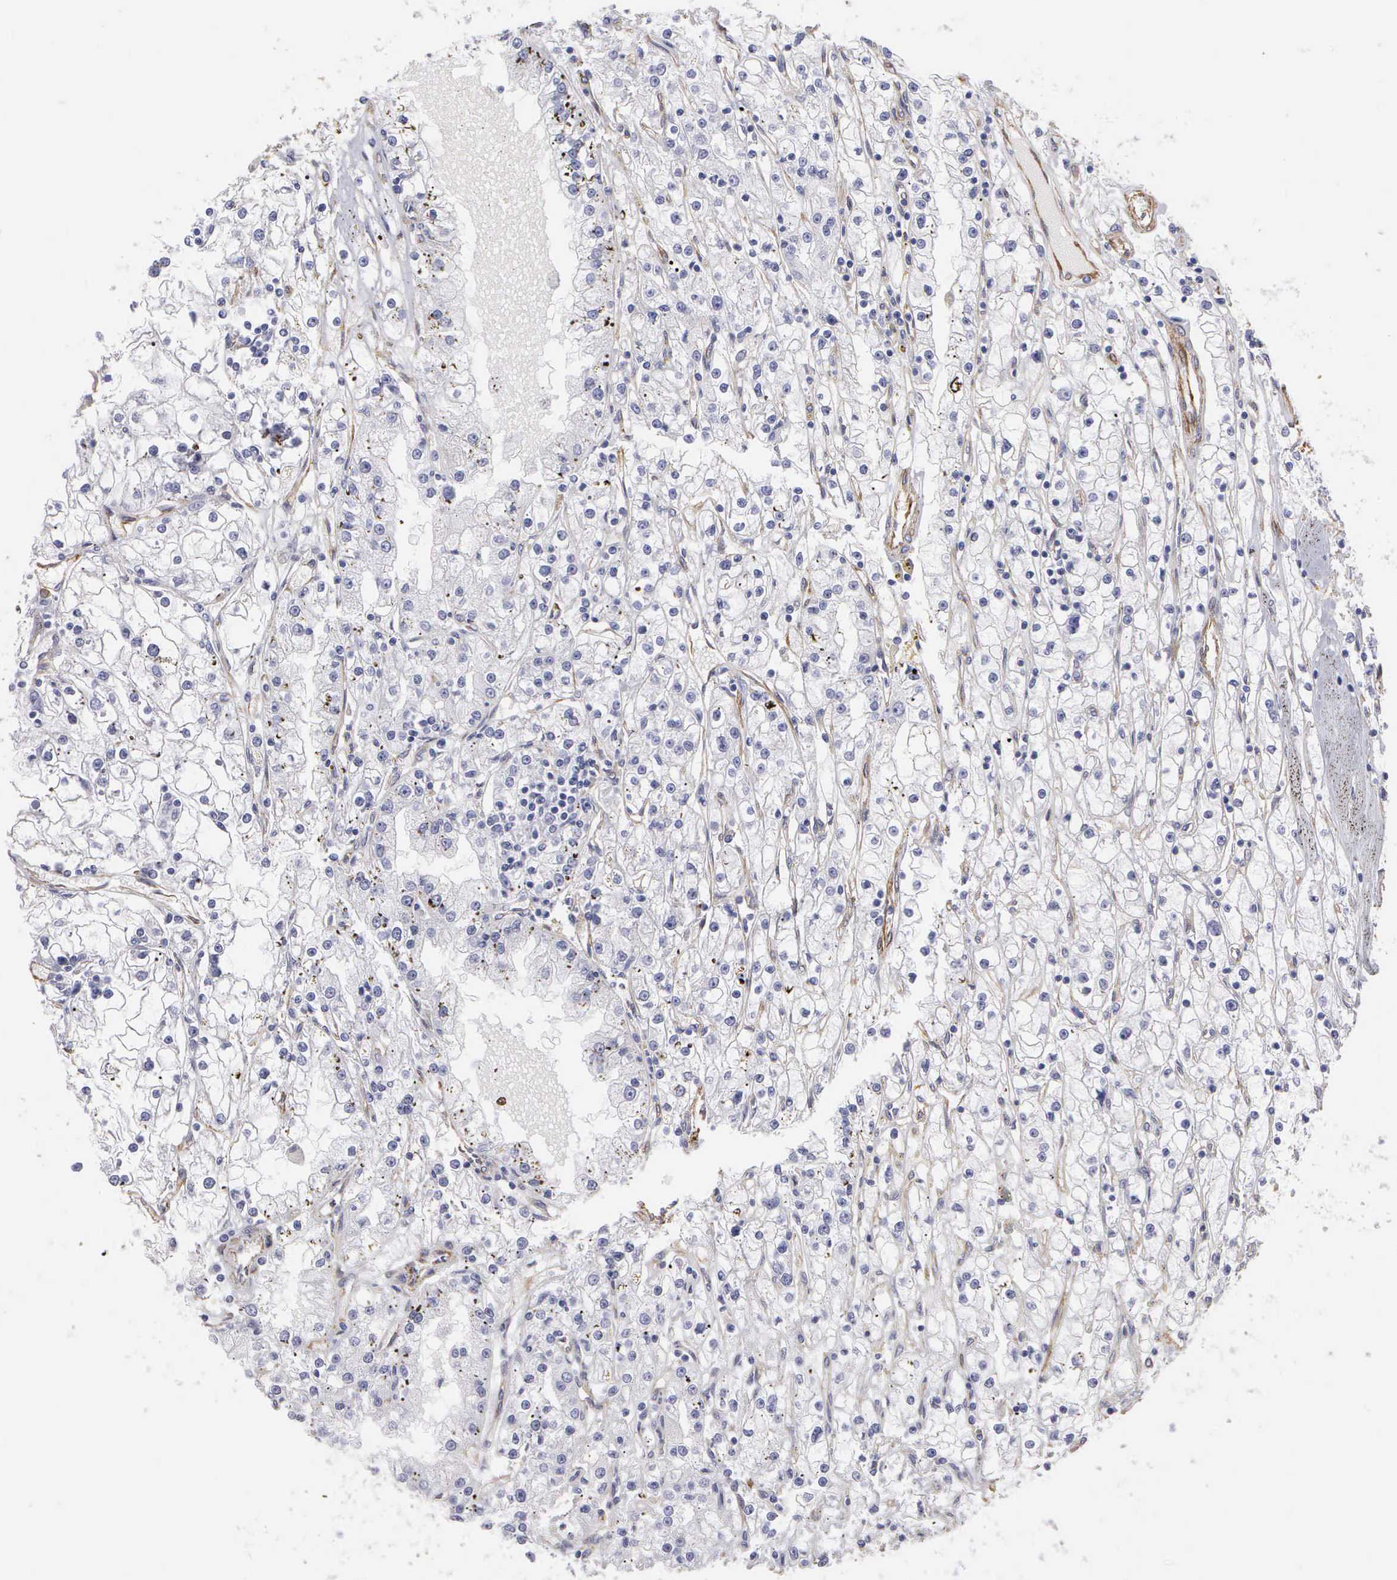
{"staining": {"intensity": "negative", "quantity": "none", "location": "none"}, "tissue": "renal cancer", "cell_type": "Tumor cells", "image_type": "cancer", "snomed": [{"axis": "morphology", "description": "Adenocarcinoma, NOS"}, {"axis": "topography", "description": "Kidney"}], "caption": "The micrograph exhibits no significant positivity in tumor cells of adenocarcinoma (renal).", "gene": "MAGEB10", "patient": {"sex": "male", "age": 56}}